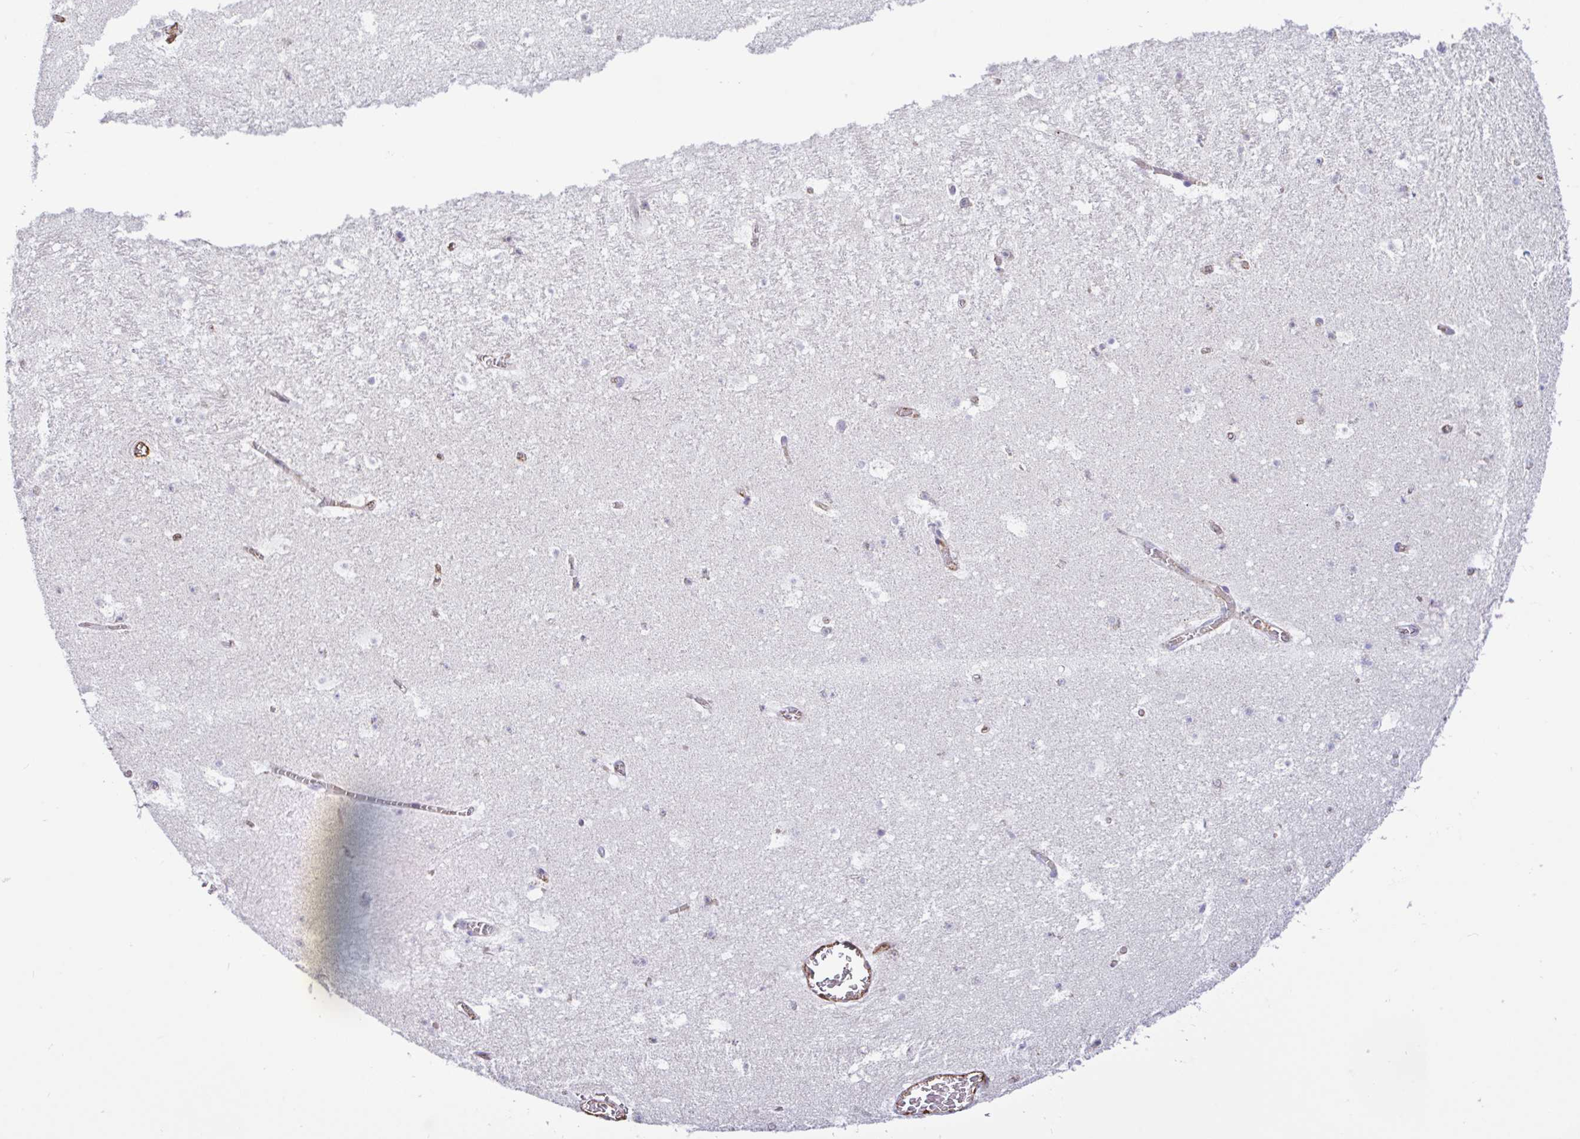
{"staining": {"intensity": "negative", "quantity": "none", "location": "none"}, "tissue": "hippocampus", "cell_type": "Glial cells", "image_type": "normal", "snomed": [{"axis": "morphology", "description": "Normal tissue, NOS"}, {"axis": "topography", "description": "Hippocampus"}], "caption": "Immunohistochemistry (IHC) histopathology image of benign hippocampus: hippocampus stained with DAB (3,3'-diaminobenzidine) displays no significant protein expression in glial cells.", "gene": "PLCD4", "patient": {"sex": "female", "age": 42}}